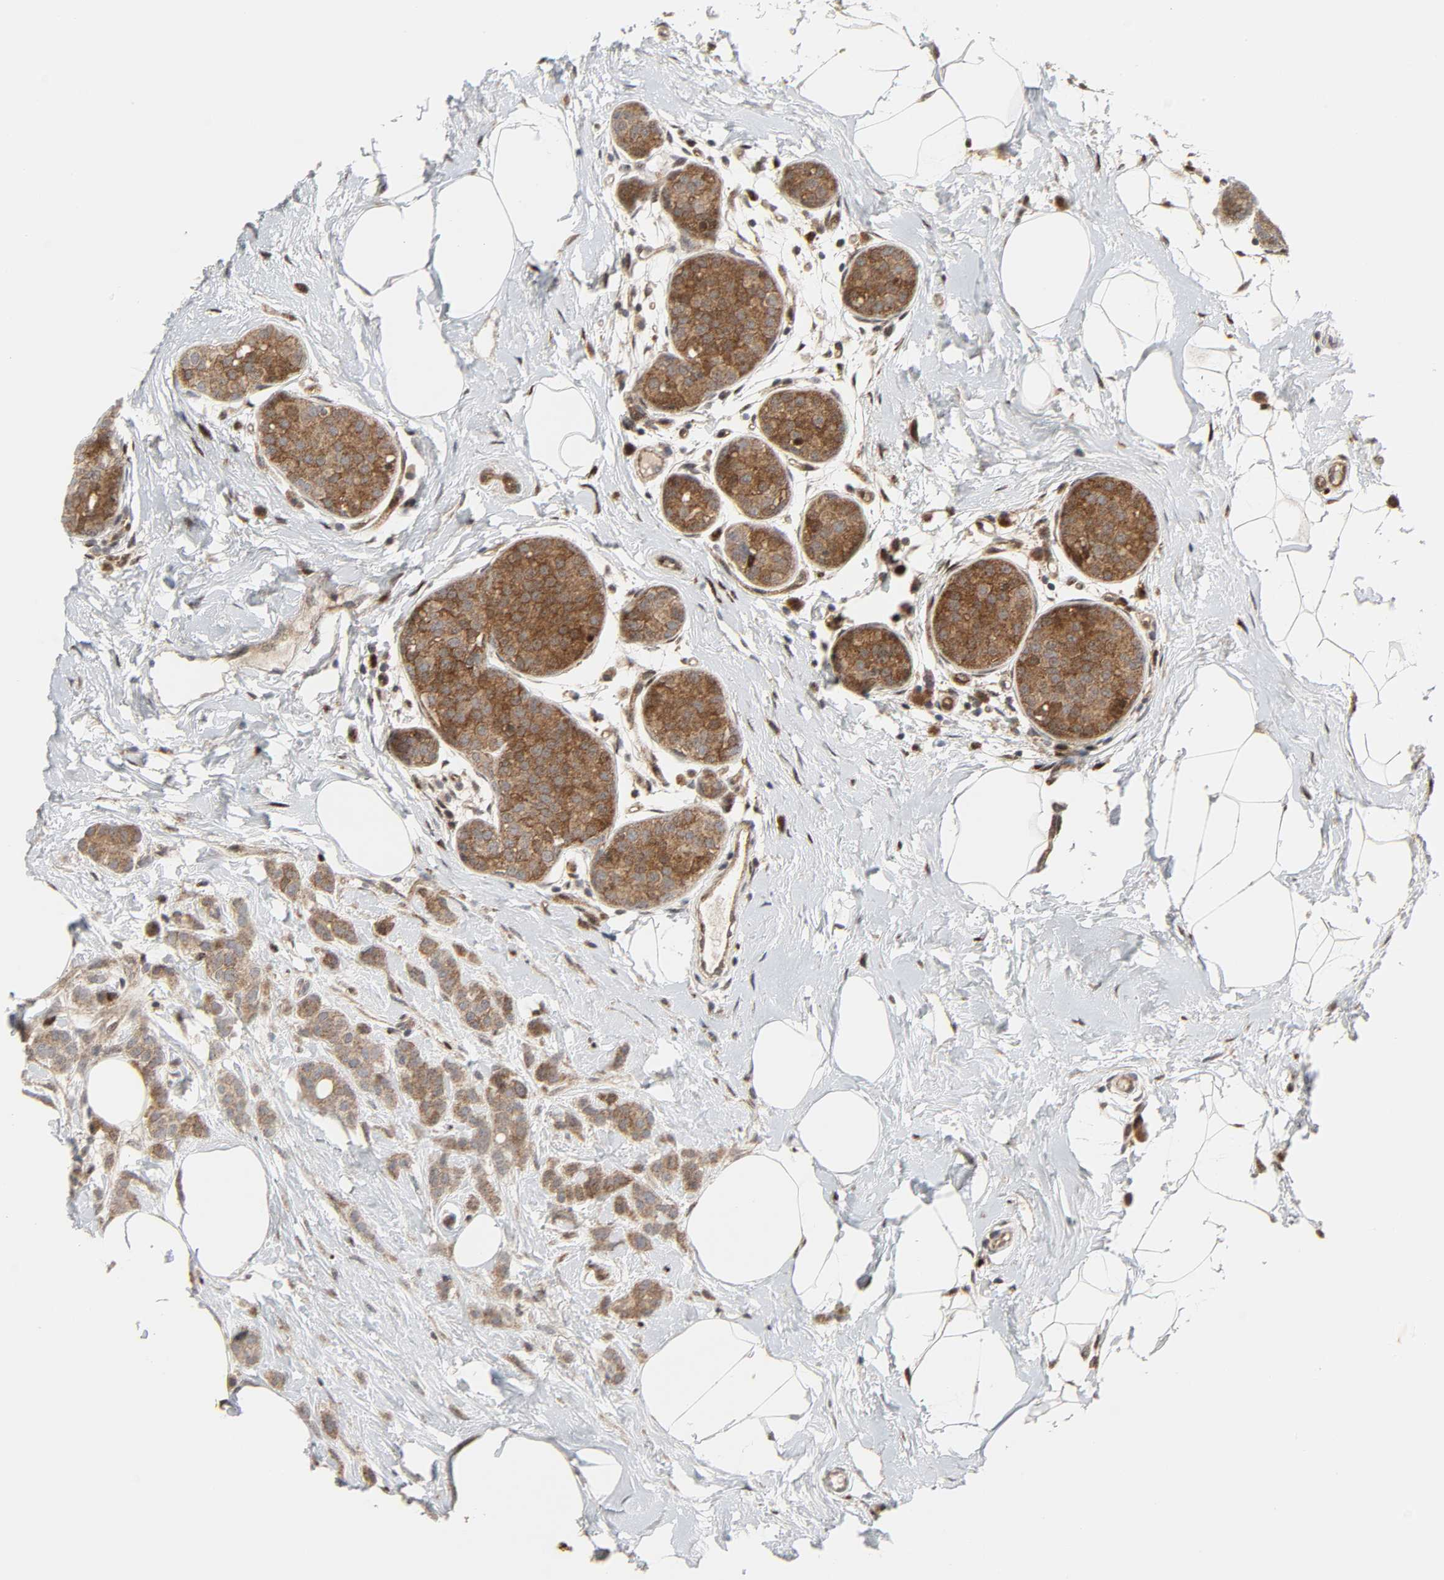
{"staining": {"intensity": "strong", "quantity": ">75%", "location": "cytoplasmic/membranous"}, "tissue": "breast cancer", "cell_type": "Tumor cells", "image_type": "cancer", "snomed": [{"axis": "morphology", "description": "Lobular carcinoma, in situ"}, {"axis": "morphology", "description": "Lobular carcinoma"}, {"axis": "topography", "description": "Breast"}], "caption": "About >75% of tumor cells in human breast lobular carcinoma demonstrate strong cytoplasmic/membranous protein expression as visualized by brown immunohistochemical staining.", "gene": "CHUK", "patient": {"sex": "female", "age": 41}}